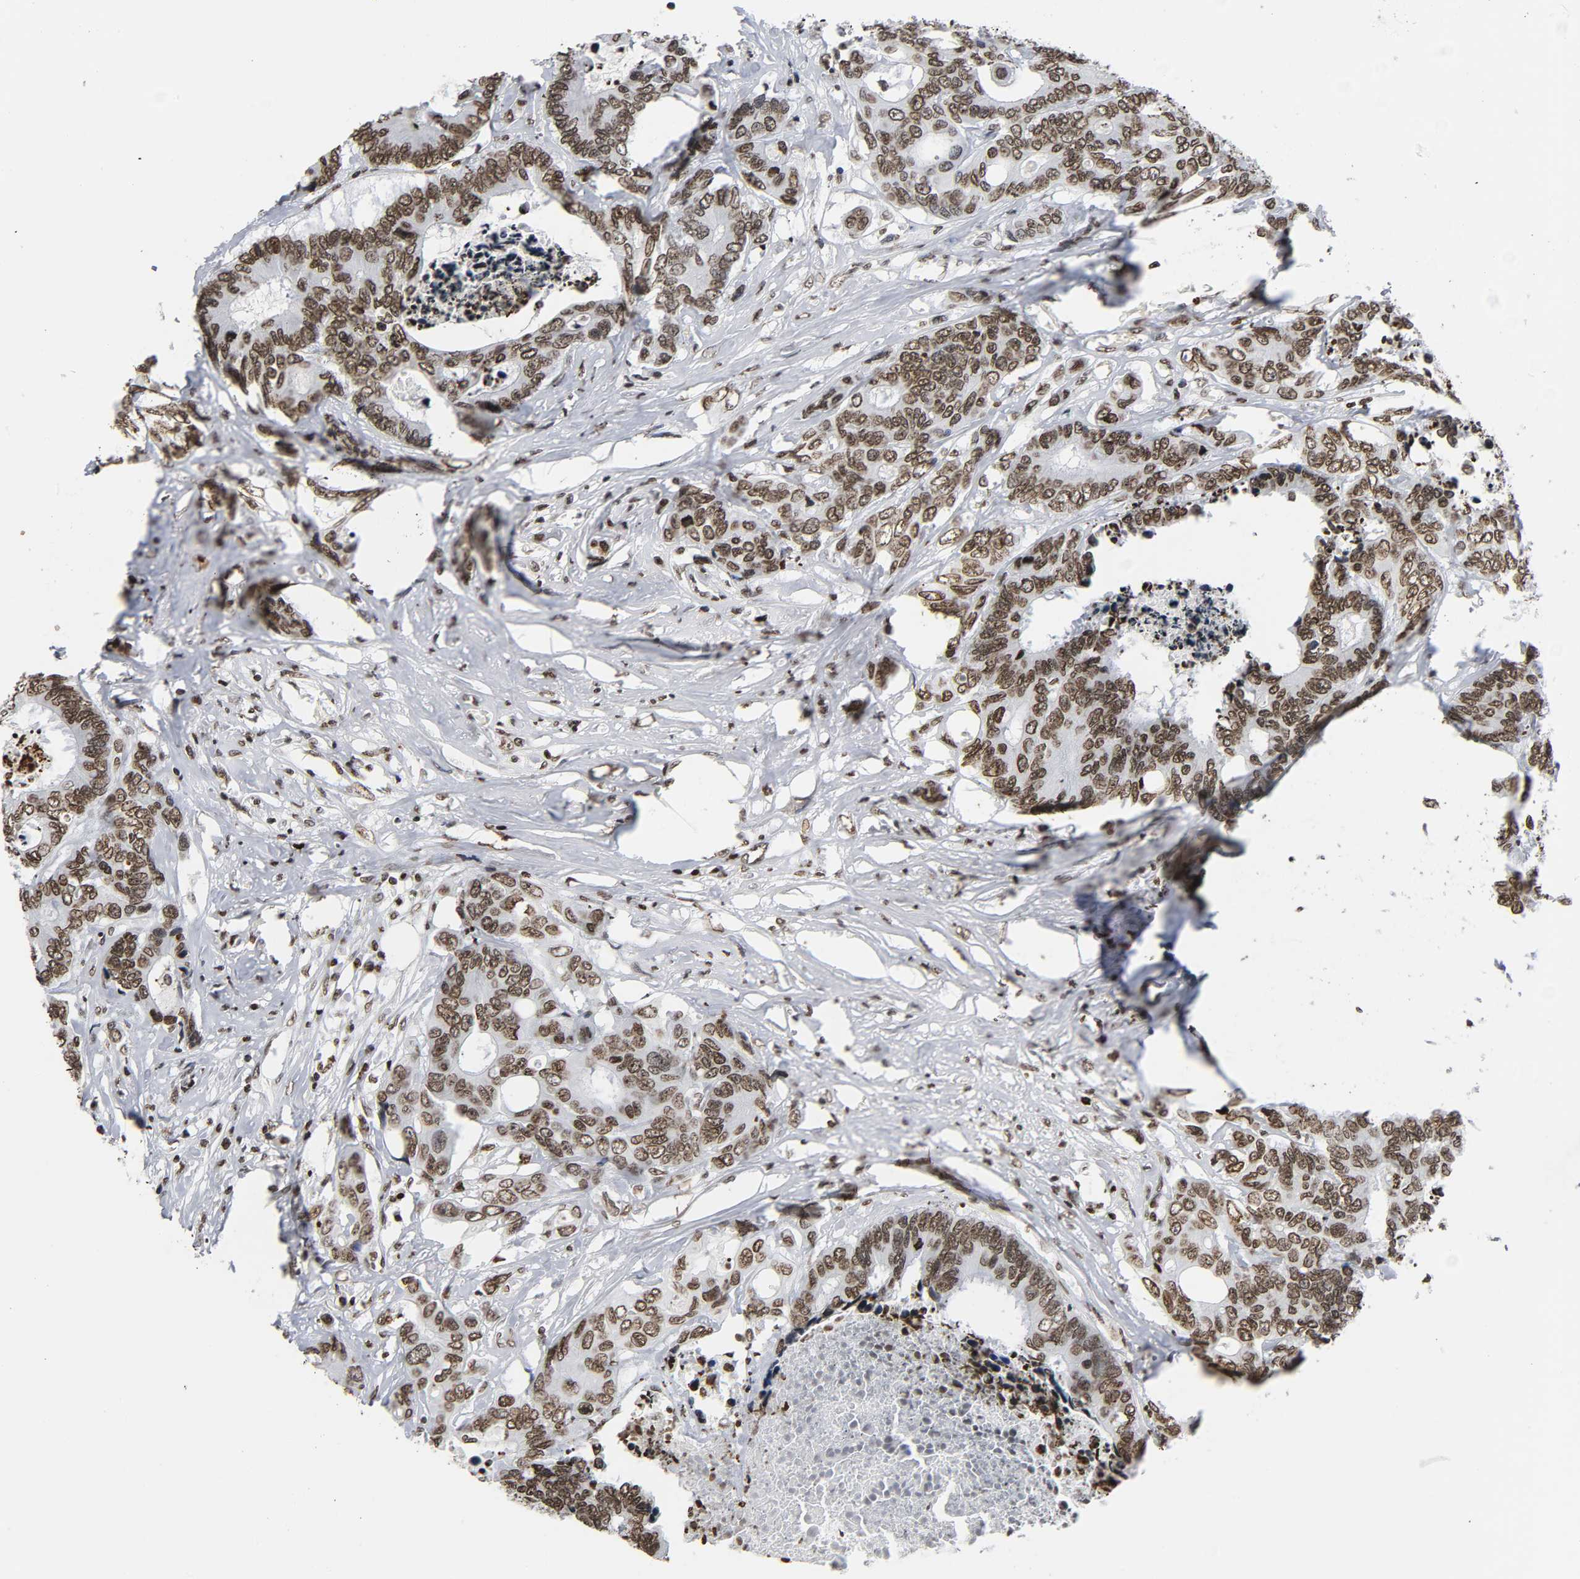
{"staining": {"intensity": "moderate", "quantity": ">75%", "location": "nuclear"}, "tissue": "colorectal cancer", "cell_type": "Tumor cells", "image_type": "cancer", "snomed": [{"axis": "morphology", "description": "Adenocarcinoma, NOS"}, {"axis": "topography", "description": "Rectum"}], "caption": "Immunohistochemistry micrograph of human colorectal cancer (adenocarcinoma) stained for a protein (brown), which exhibits medium levels of moderate nuclear positivity in about >75% of tumor cells.", "gene": "HOXA6", "patient": {"sex": "male", "age": 55}}